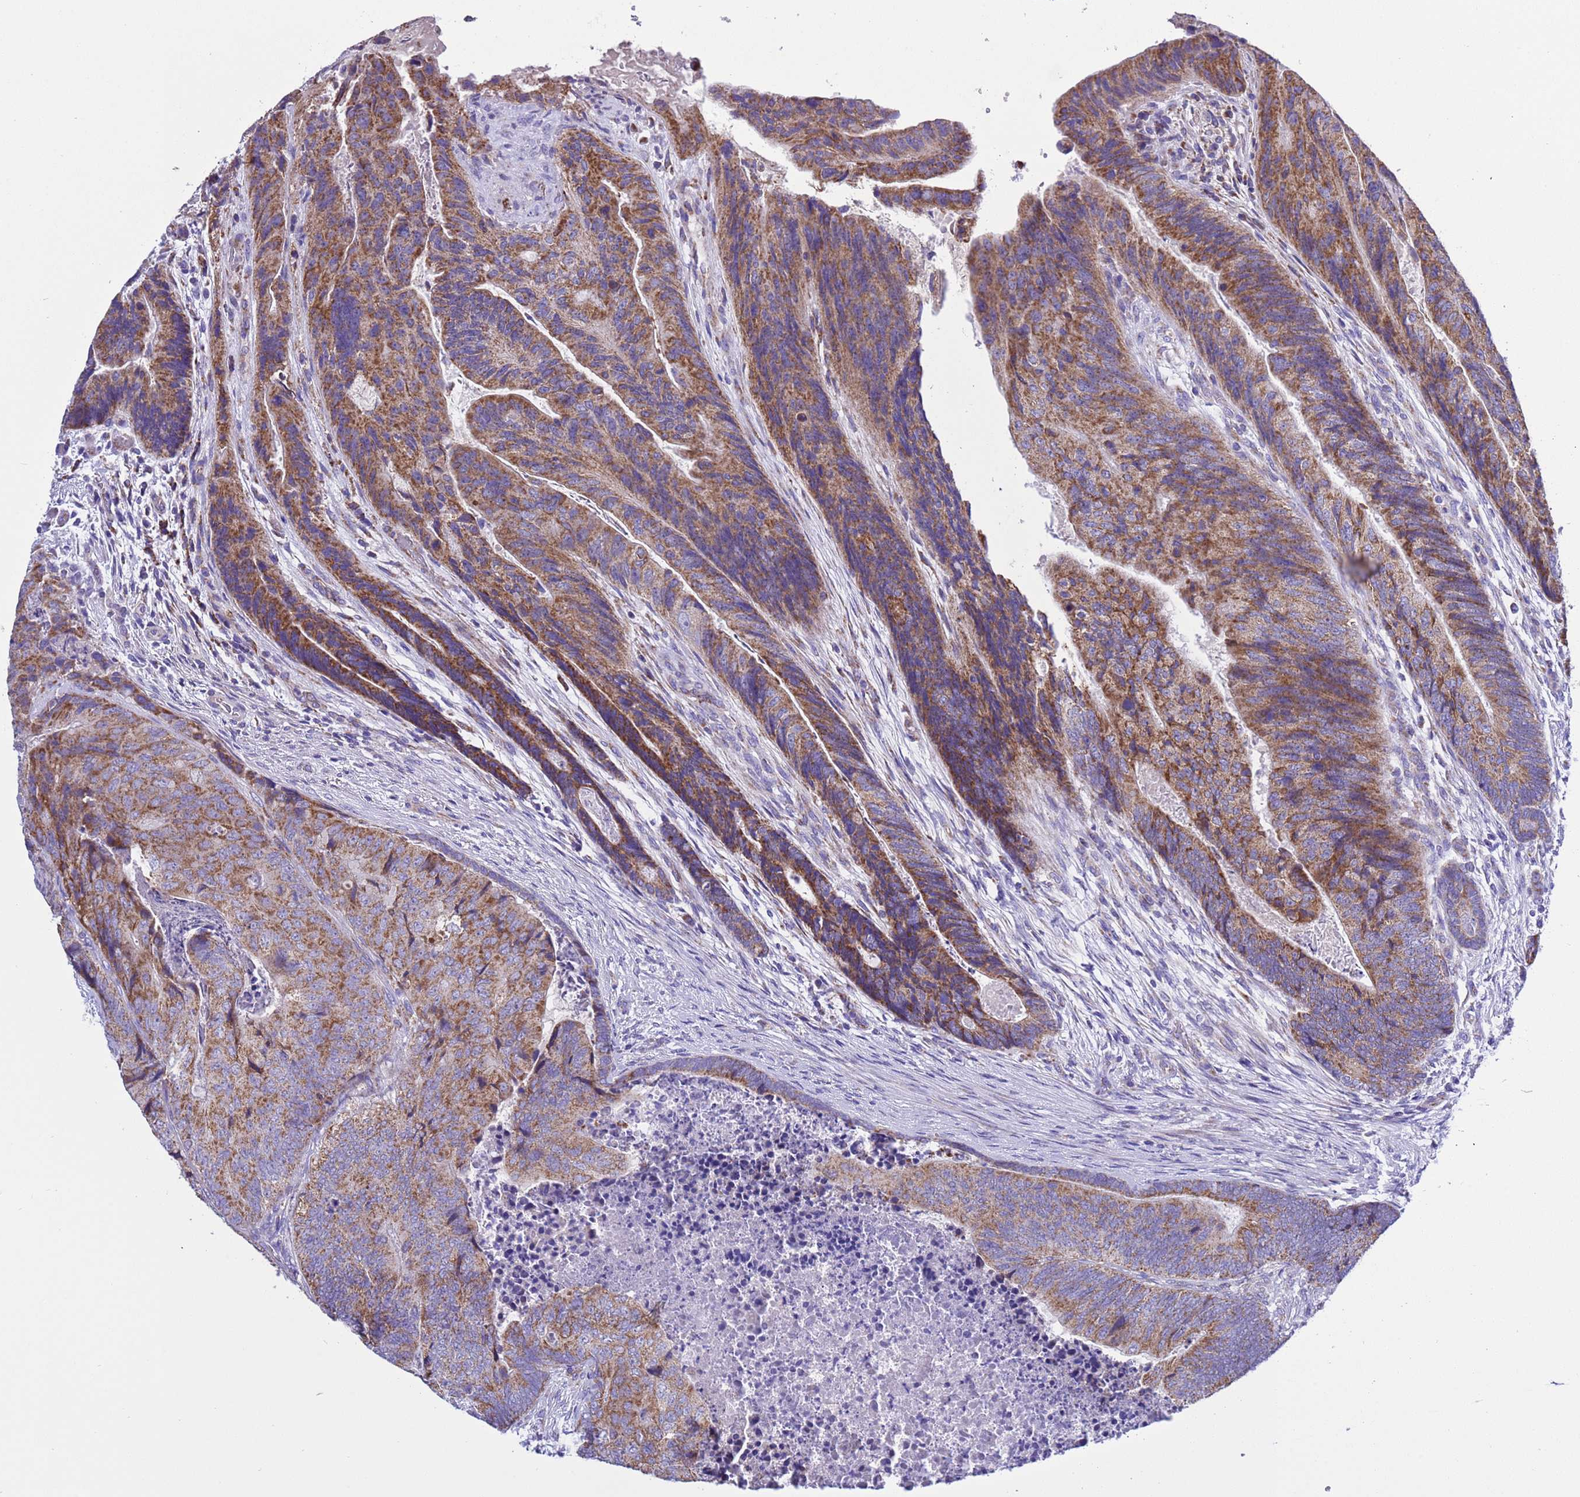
{"staining": {"intensity": "moderate", "quantity": ">75%", "location": "cytoplasmic/membranous"}, "tissue": "colorectal cancer", "cell_type": "Tumor cells", "image_type": "cancer", "snomed": [{"axis": "morphology", "description": "Adenocarcinoma, NOS"}, {"axis": "topography", "description": "Colon"}], "caption": "This is an image of immunohistochemistry (IHC) staining of colorectal adenocarcinoma, which shows moderate expression in the cytoplasmic/membranous of tumor cells.", "gene": "CCDC191", "patient": {"sex": "female", "age": 67}}